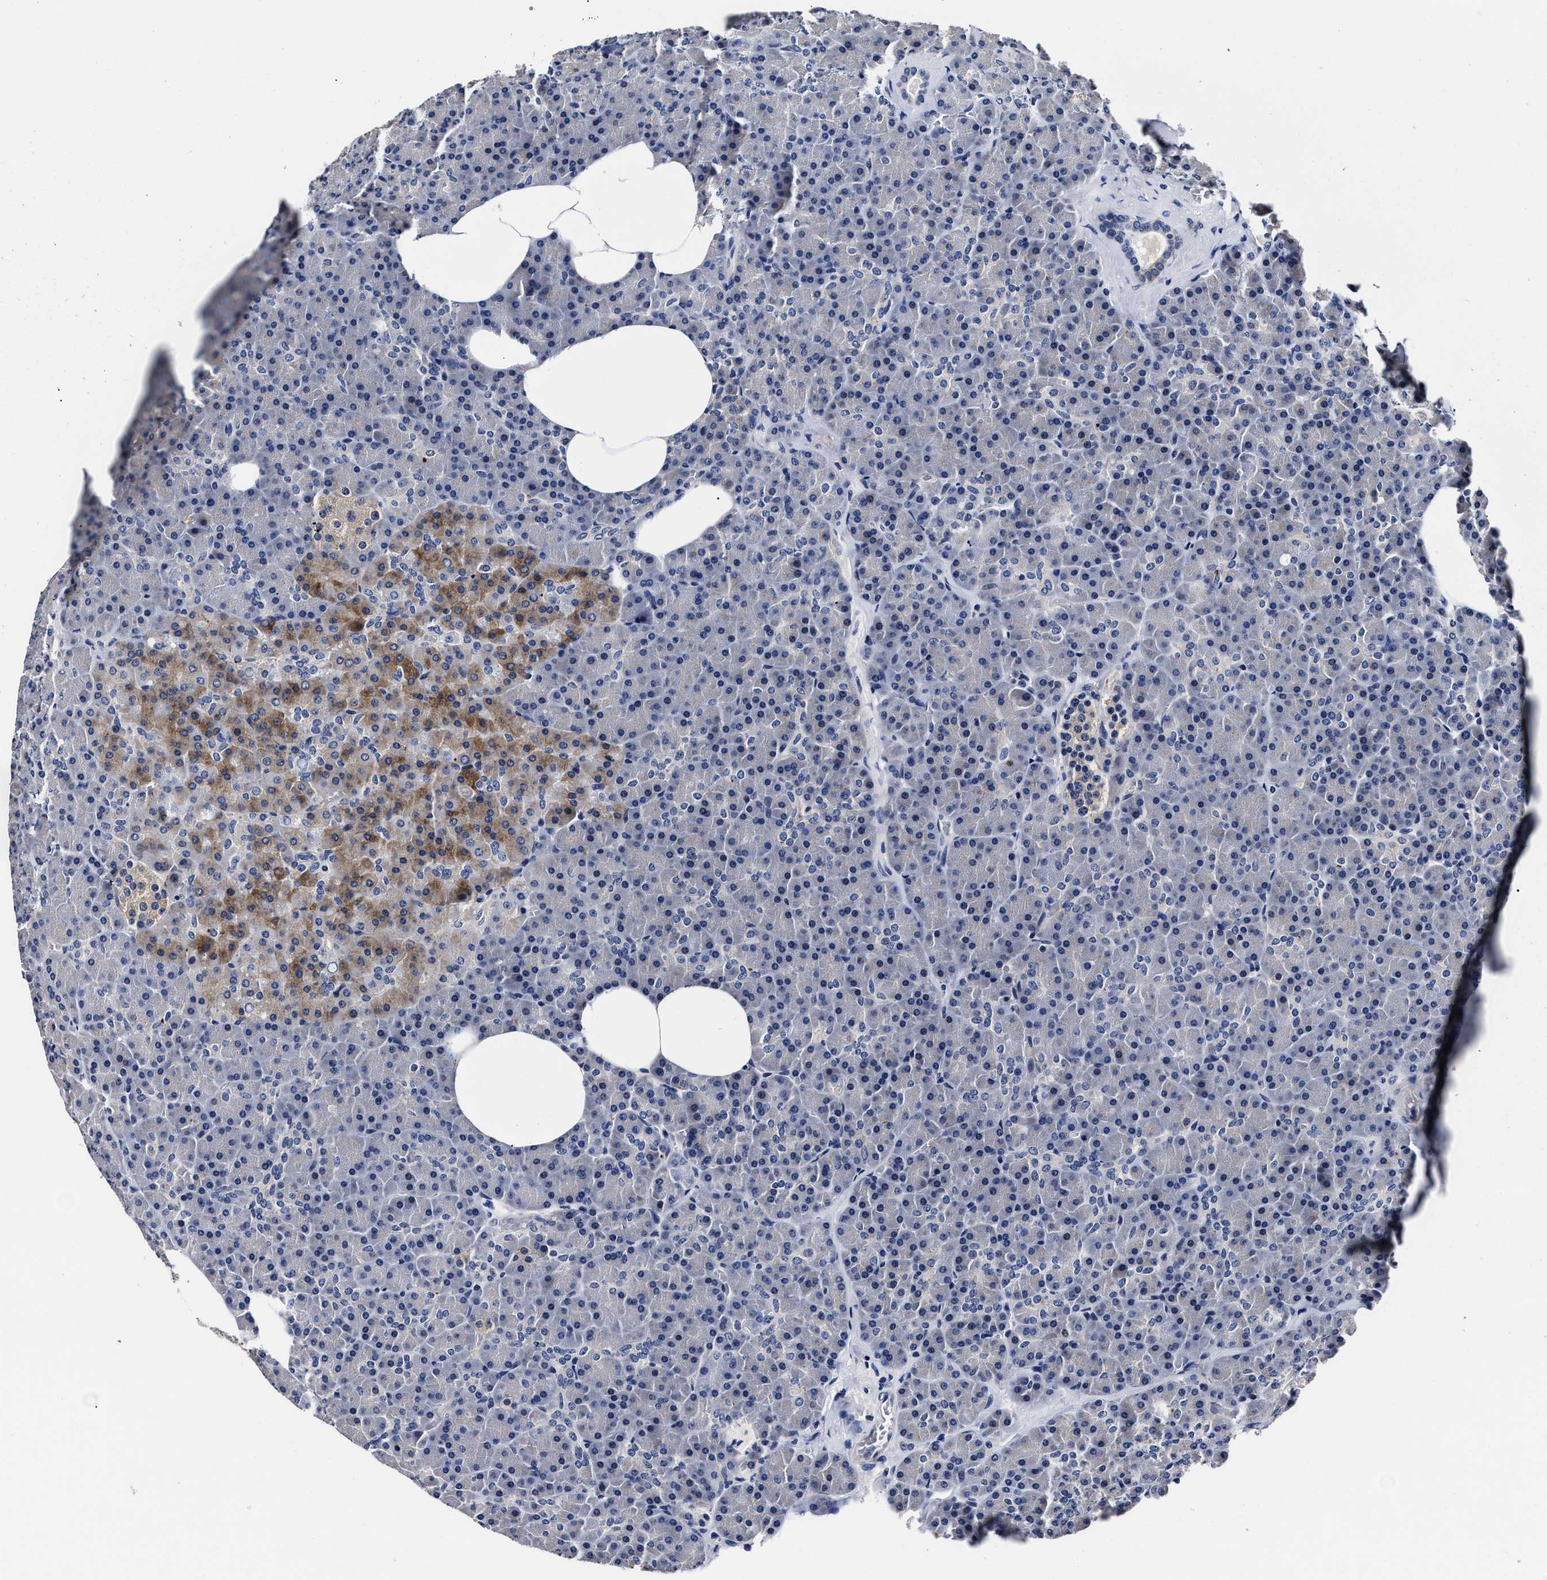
{"staining": {"intensity": "weak", "quantity": "<25%", "location": "cytoplasmic/membranous"}, "tissue": "pancreas", "cell_type": "Exocrine glandular cells", "image_type": "normal", "snomed": [{"axis": "morphology", "description": "Normal tissue, NOS"}, {"axis": "morphology", "description": "Carcinoid, malignant, NOS"}, {"axis": "topography", "description": "Pancreas"}], "caption": "IHC photomicrograph of benign pancreas stained for a protein (brown), which exhibits no staining in exocrine glandular cells.", "gene": "OLFML2A", "patient": {"sex": "female", "age": 35}}